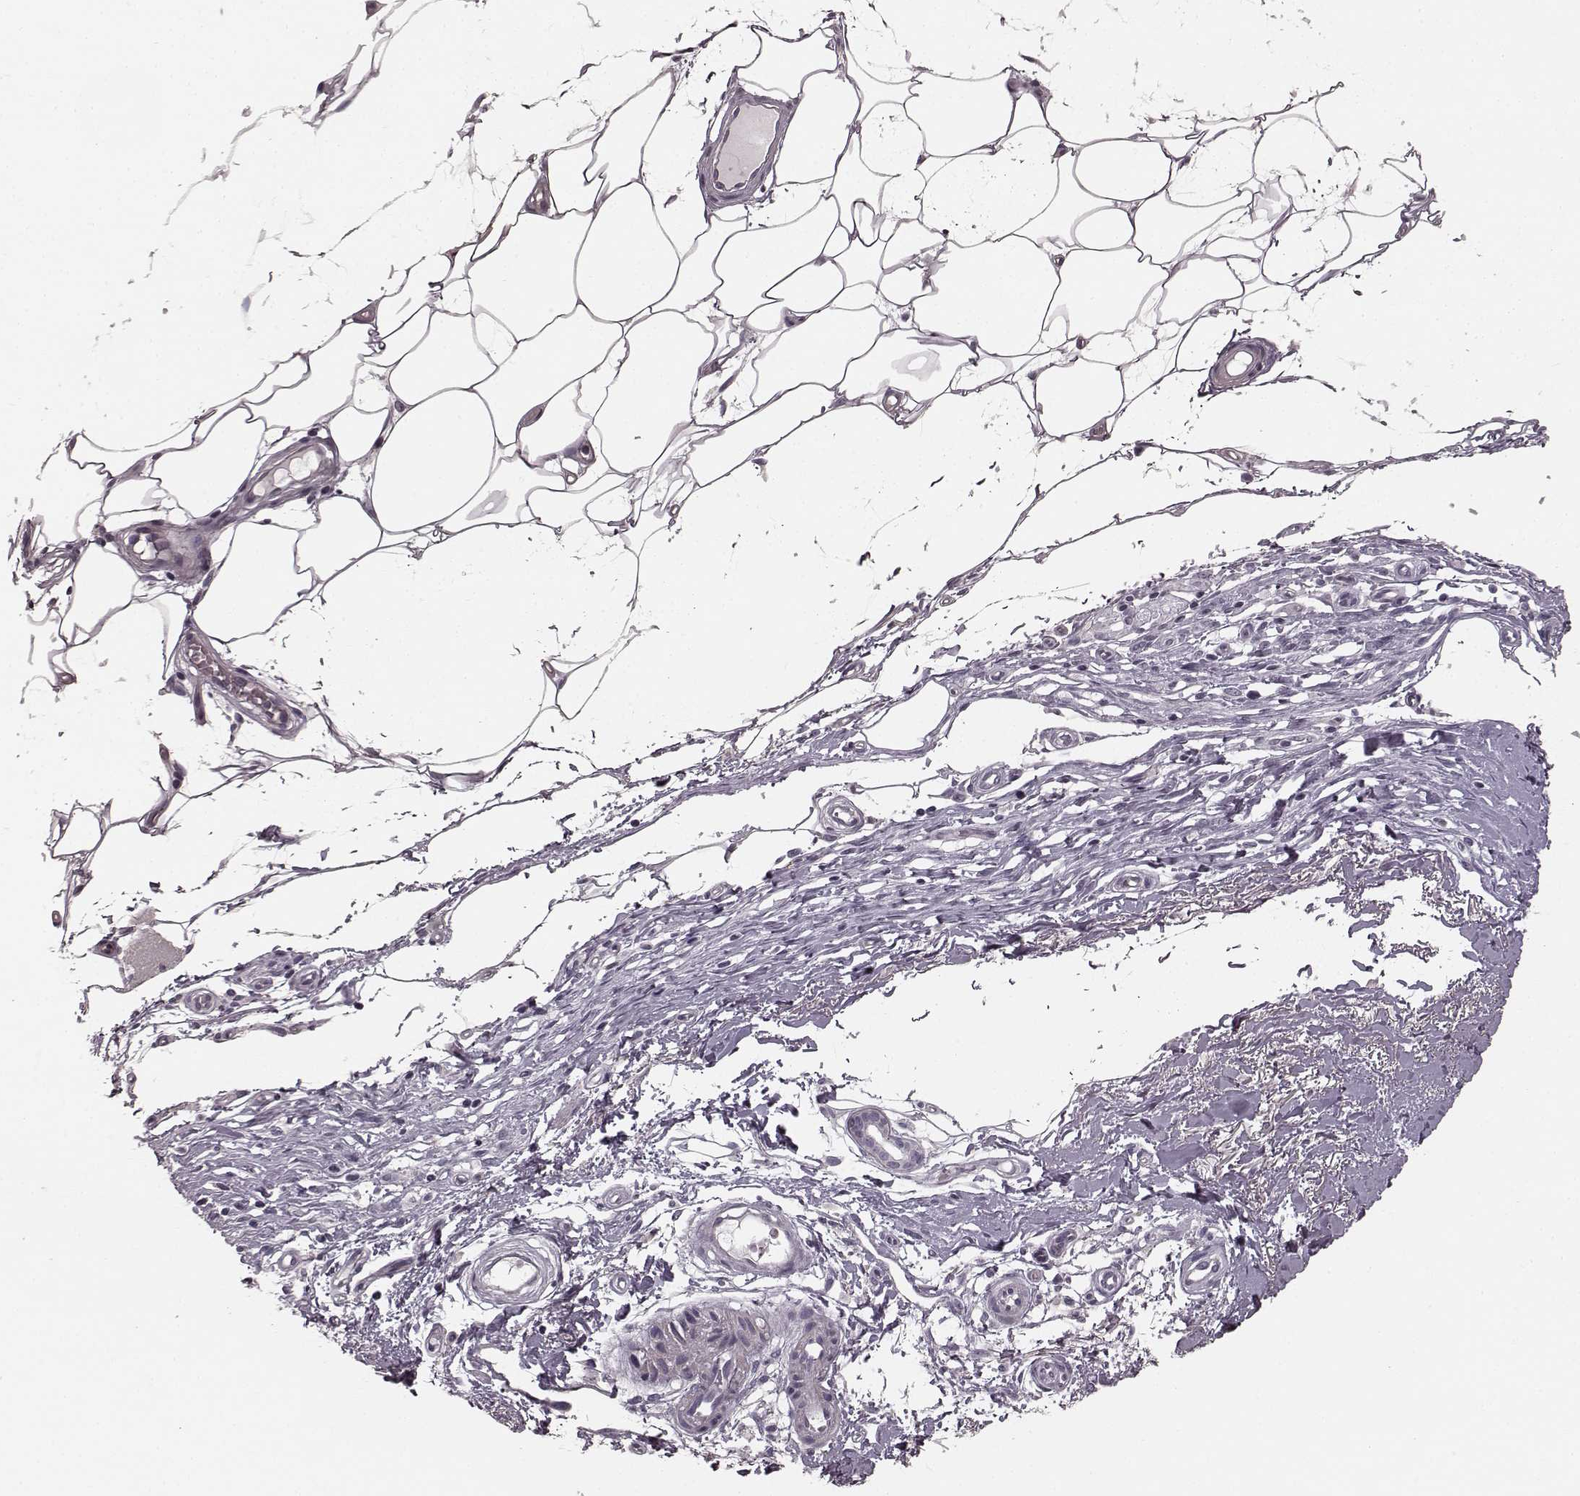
{"staining": {"intensity": "negative", "quantity": "none", "location": "none"}, "tissue": "skin", "cell_type": "Fibroblasts", "image_type": "normal", "snomed": [{"axis": "morphology", "description": "Normal tissue, NOS"}, {"axis": "topography", "description": "Skin"}], "caption": "The micrograph reveals no staining of fibroblasts in normal skin.", "gene": "RIT2", "patient": {"sex": "female", "age": 62}}